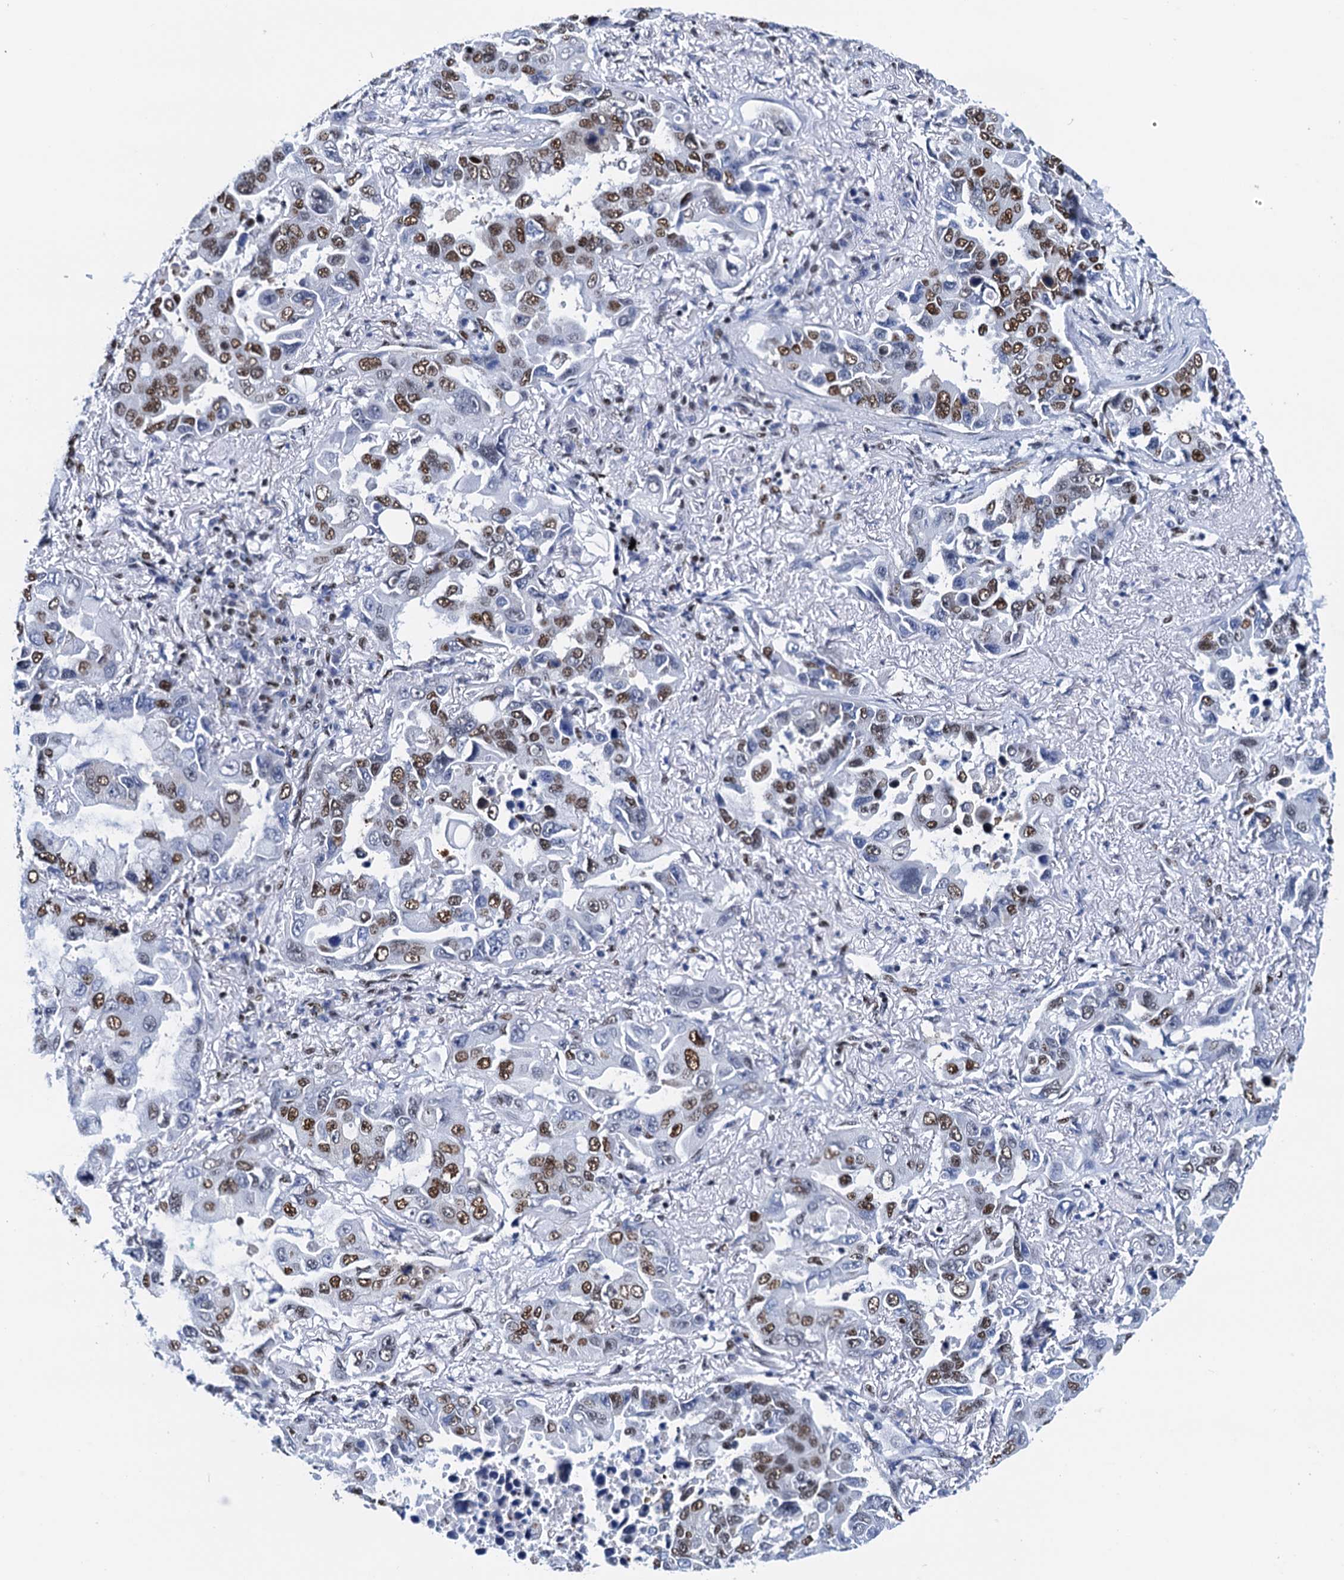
{"staining": {"intensity": "moderate", "quantity": "25%-75%", "location": "nuclear"}, "tissue": "lung cancer", "cell_type": "Tumor cells", "image_type": "cancer", "snomed": [{"axis": "morphology", "description": "Adenocarcinoma, NOS"}, {"axis": "topography", "description": "Lung"}], "caption": "Lung cancer stained with DAB IHC demonstrates medium levels of moderate nuclear expression in approximately 25%-75% of tumor cells. (DAB IHC with brightfield microscopy, high magnification).", "gene": "SLTM", "patient": {"sex": "male", "age": 64}}